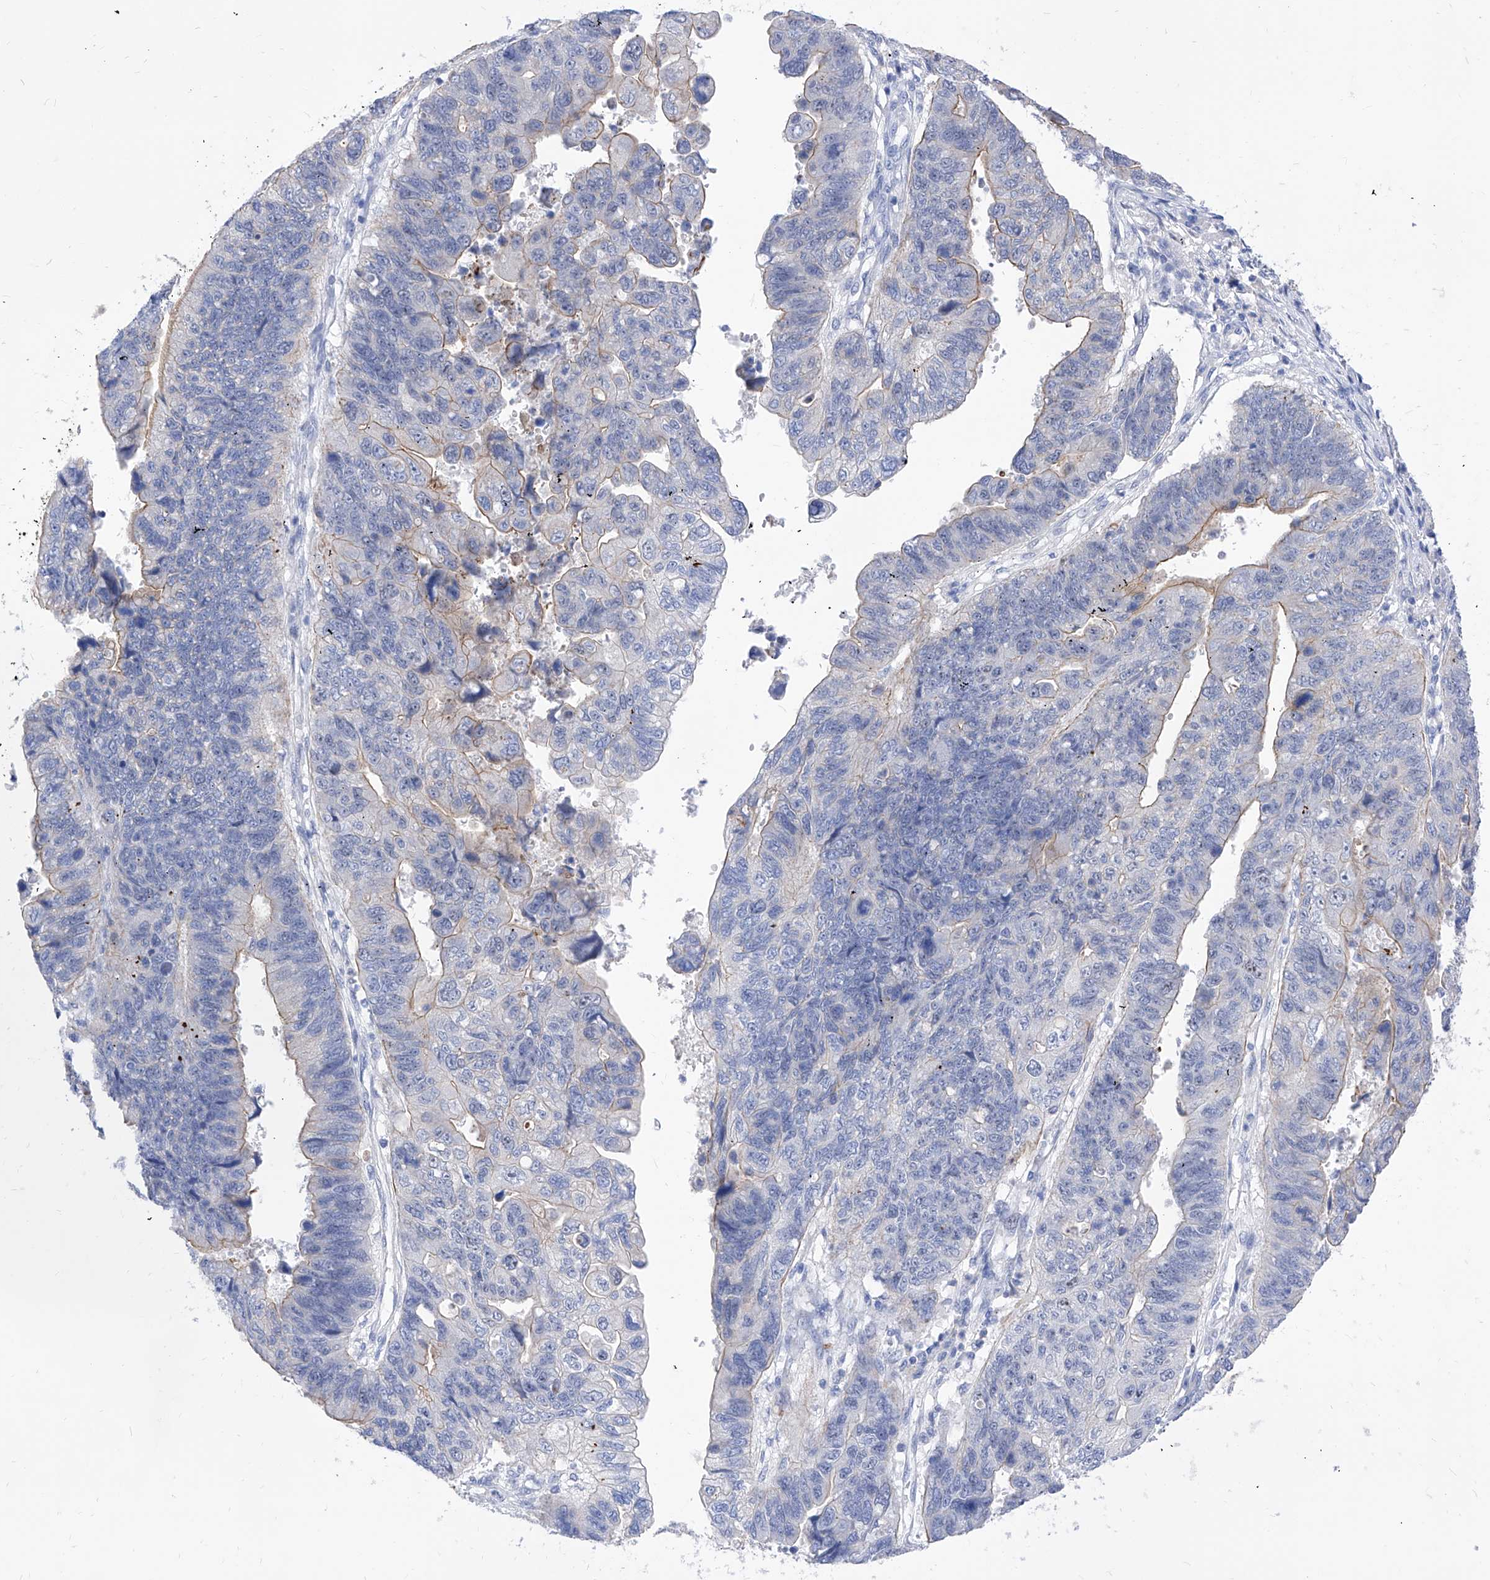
{"staining": {"intensity": "weak", "quantity": "<25%", "location": "cytoplasmic/membranous"}, "tissue": "stomach cancer", "cell_type": "Tumor cells", "image_type": "cancer", "snomed": [{"axis": "morphology", "description": "Adenocarcinoma, NOS"}, {"axis": "topography", "description": "Stomach"}], "caption": "Adenocarcinoma (stomach) was stained to show a protein in brown. There is no significant expression in tumor cells. (IHC, brightfield microscopy, high magnification).", "gene": "VAX1", "patient": {"sex": "male", "age": 59}}